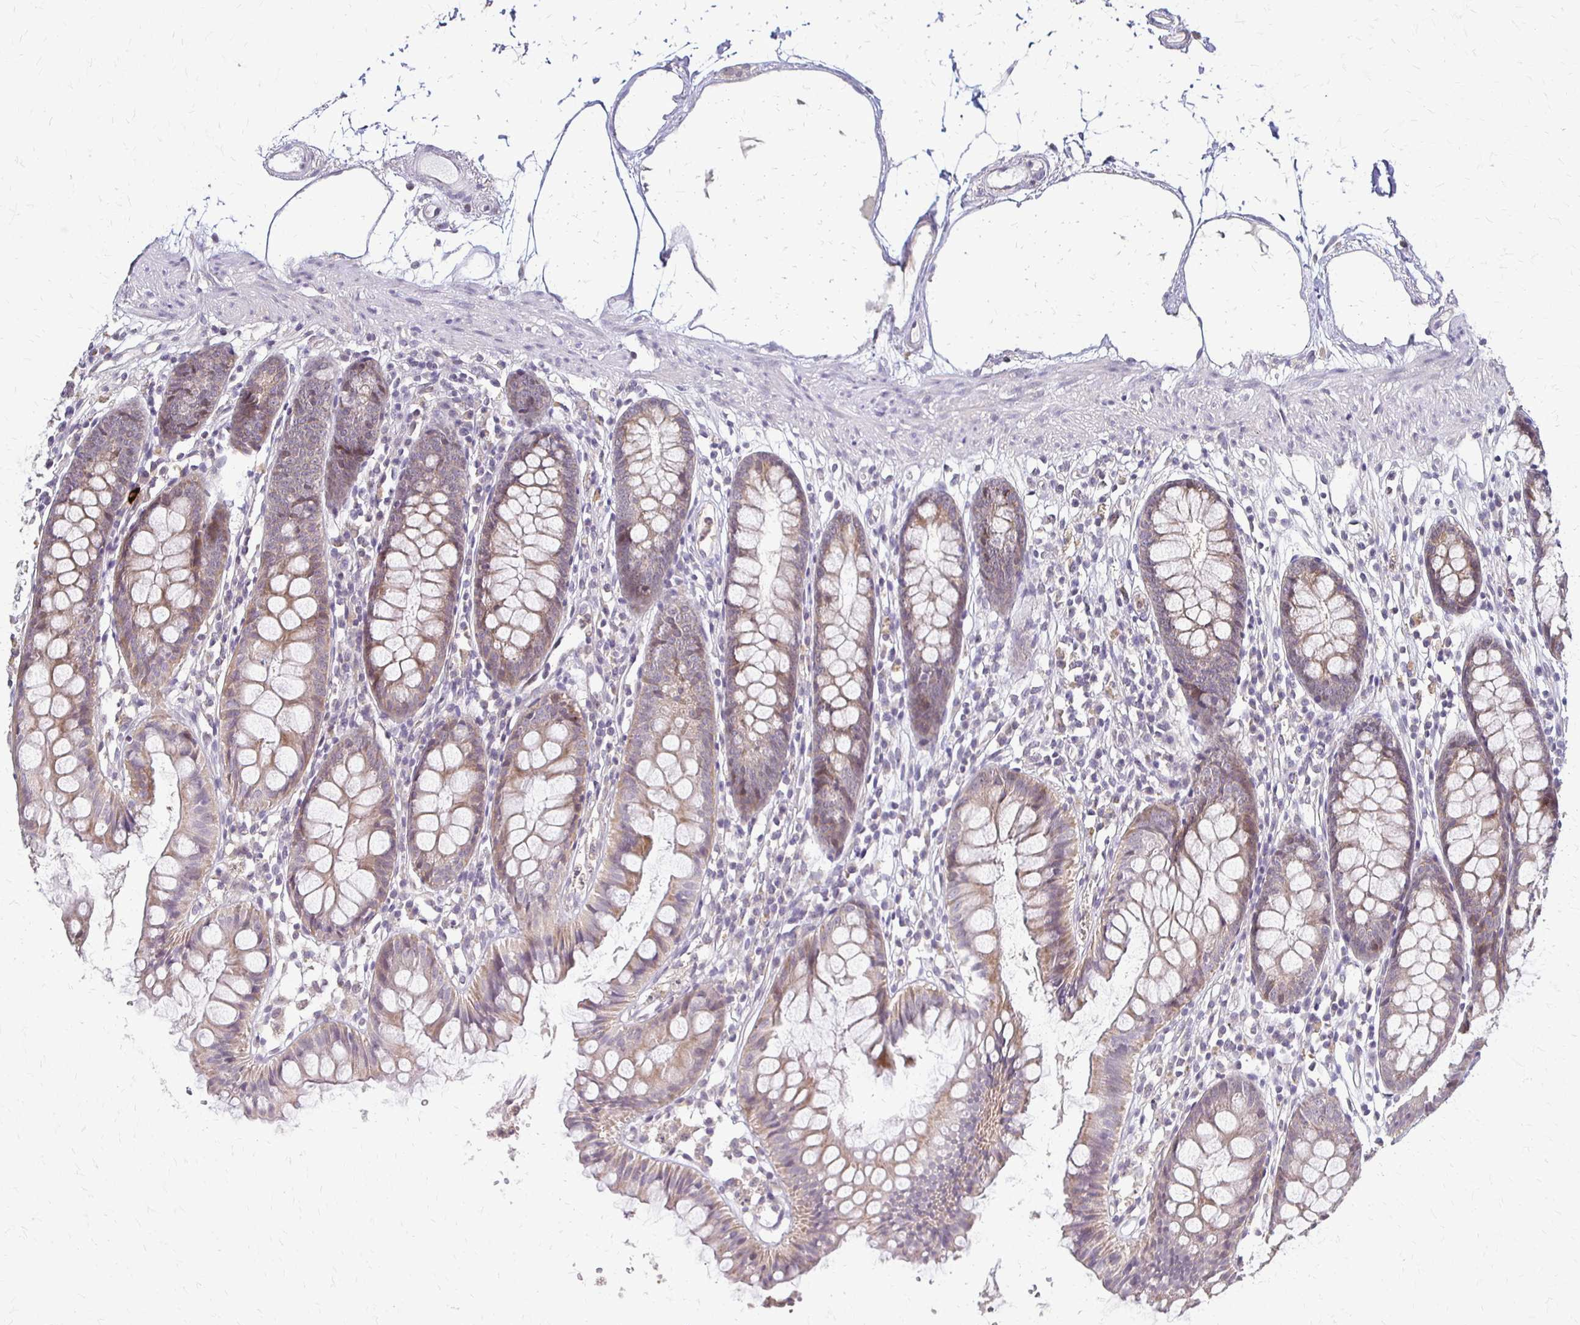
{"staining": {"intensity": "negative", "quantity": "none", "location": "none"}, "tissue": "colon", "cell_type": "Endothelial cells", "image_type": "normal", "snomed": [{"axis": "morphology", "description": "Normal tissue, NOS"}, {"axis": "topography", "description": "Colon"}], "caption": "Immunohistochemistry (IHC) histopathology image of normal human colon stained for a protein (brown), which shows no staining in endothelial cells.", "gene": "SLC9A9", "patient": {"sex": "female", "age": 84}}